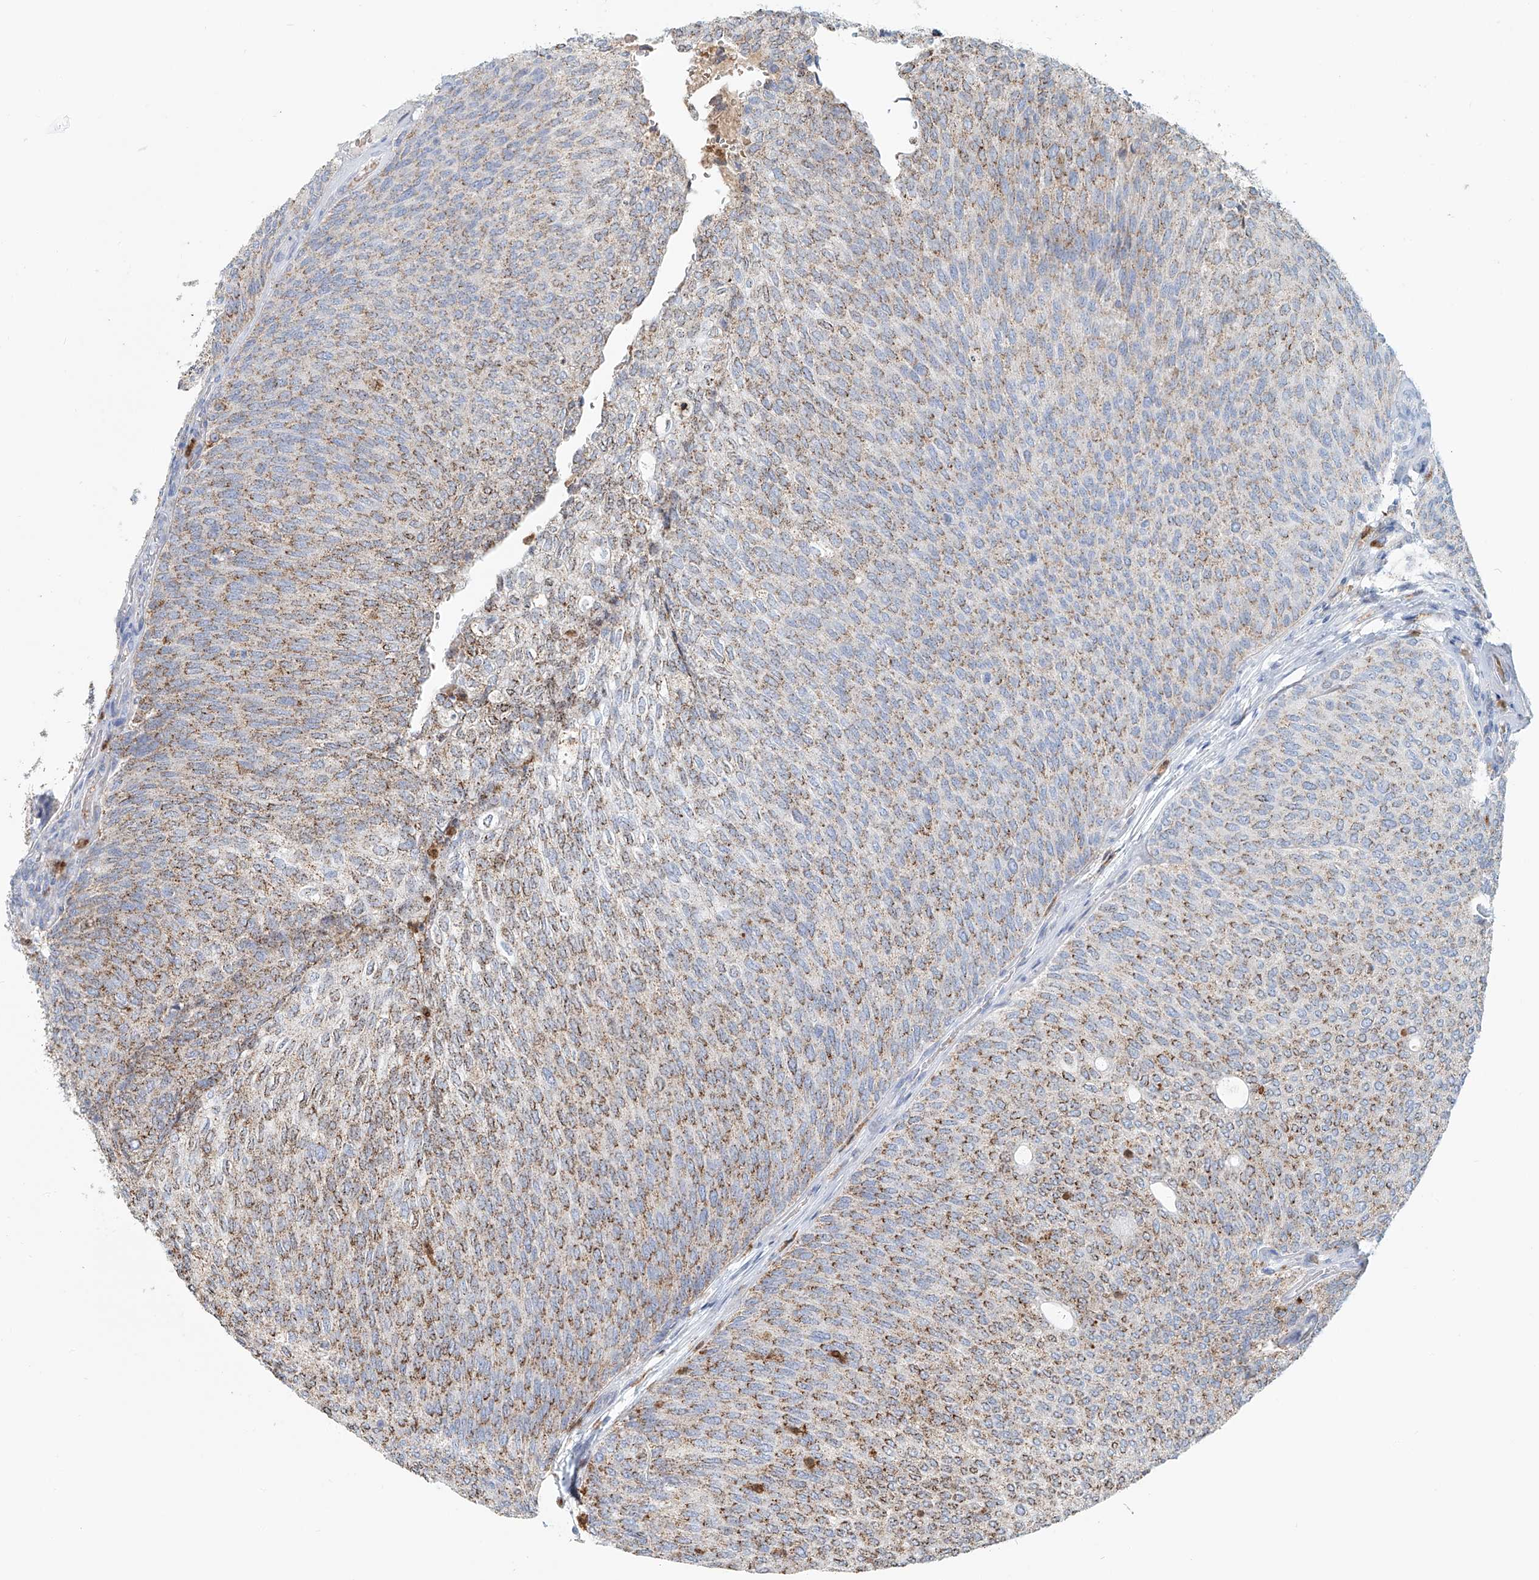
{"staining": {"intensity": "moderate", "quantity": ">75%", "location": "cytoplasmic/membranous"}, "tissue": "urothelial cancer", "cell_type": "Tumor cells", "image_type": "cancer", "snomed": [{"axis": "morphology", "description": "Urothelial carcinoma, Low grade"}, {"axis": "topography", "description": "Urinary bladder"}], "caption": "A histopathology image showing moderate cytoplasmic/membranous positivity in approximately >75% of tumor cells in urothelial carcinoma (low-grade), as visualized by brown immunohistochemical staining.", "gene": "PTPRA", "patient": {"sex": "female", "age": 79}}